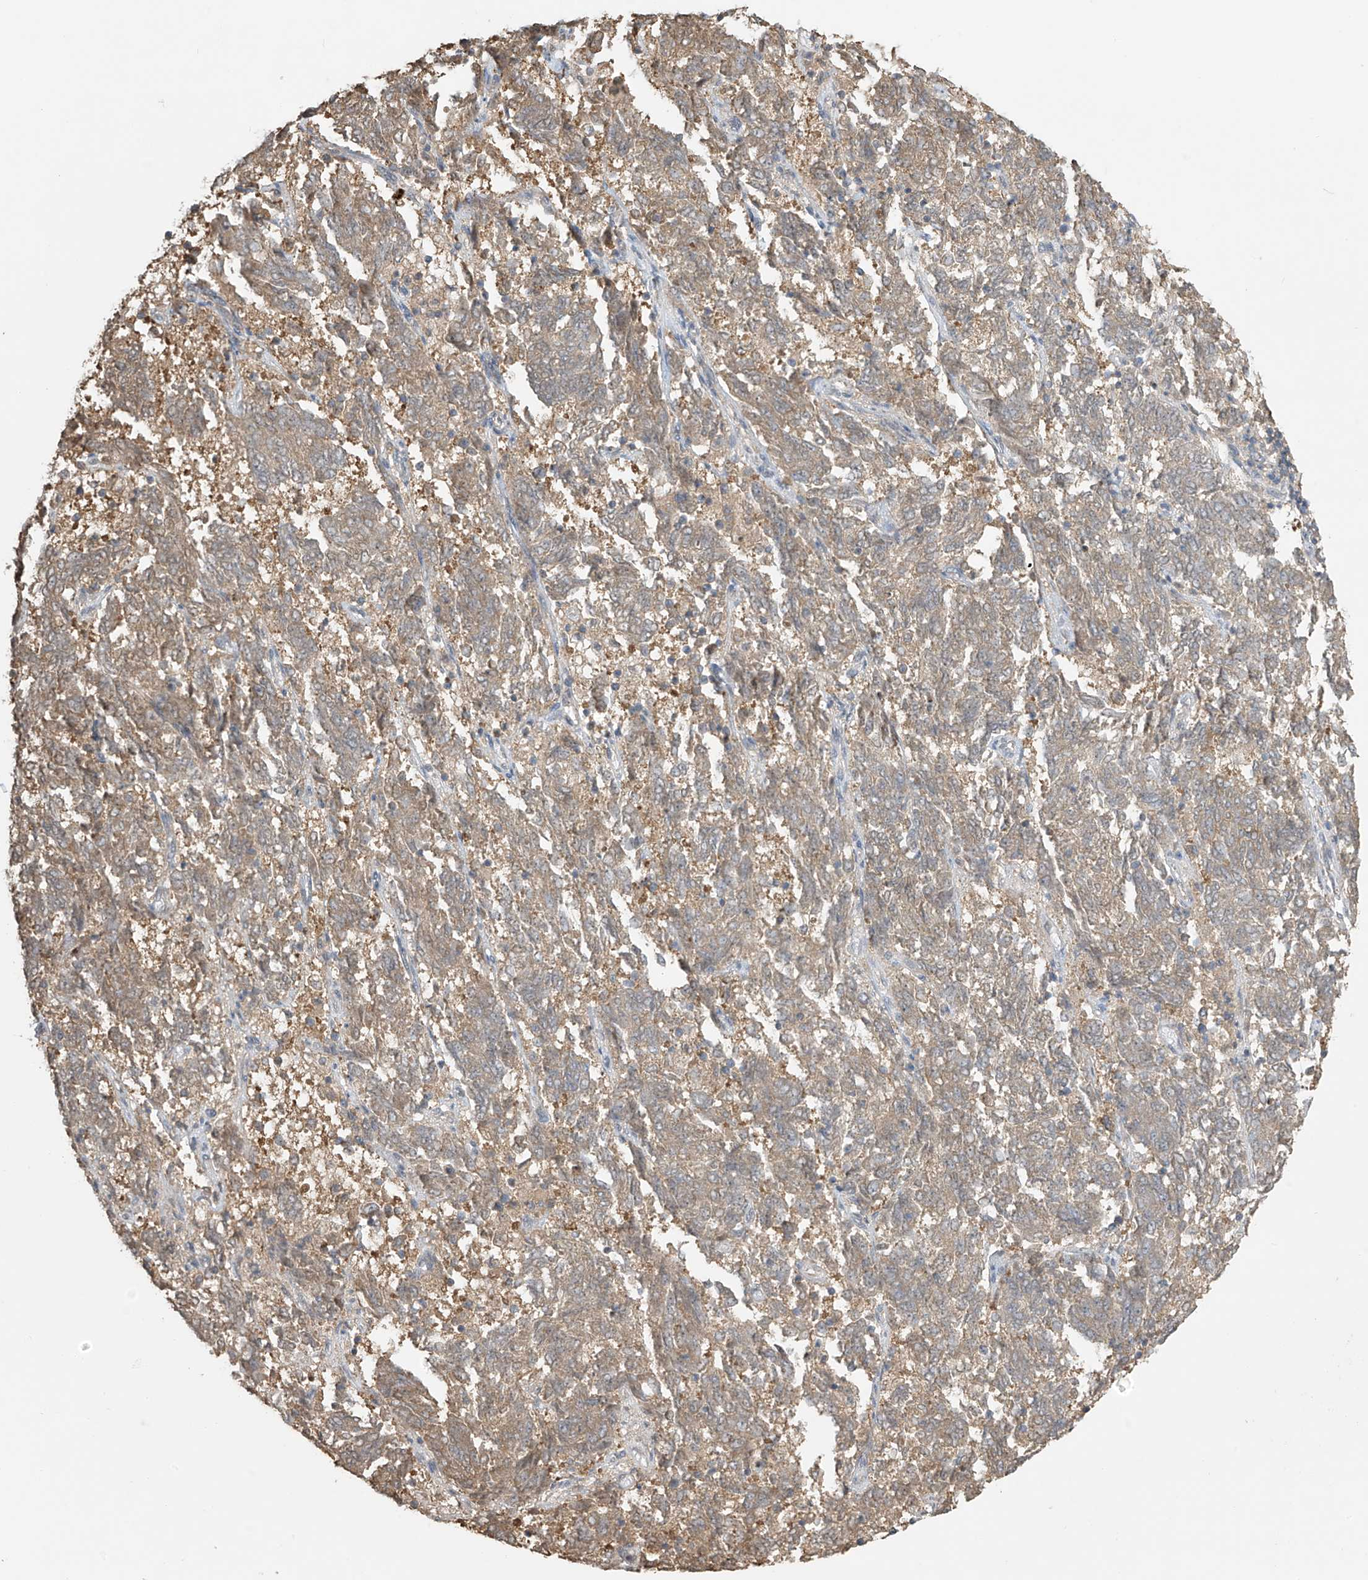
{"staining": {"intensity": "weak", "quantity": ">75%", "location": "cytoplasmic/membranous"}, "tissue": "endometrial cancer", "cell_type": "Tumor cells", "image_type": "cancer", "snomed": [{"axis": "morphology", "description": "Adenocarcinoma, NOS"}, {"axis": "topography", "description": "Endometrium"}], "caption": "Immunohistochemistry staining of endometrial adenocarcinoma, which shows low levels of weak cytoplasmic/membranous staining in approximately >75% of tumor cells indicating weak cytoplasmic/membranous protein staining. The staining was performed using DAB (brown) for protein detection and nuclei were counterstained in hematoxylin (blue).", "gene": "SLFN14", "patient": {"sex": "female", "age": 80}}